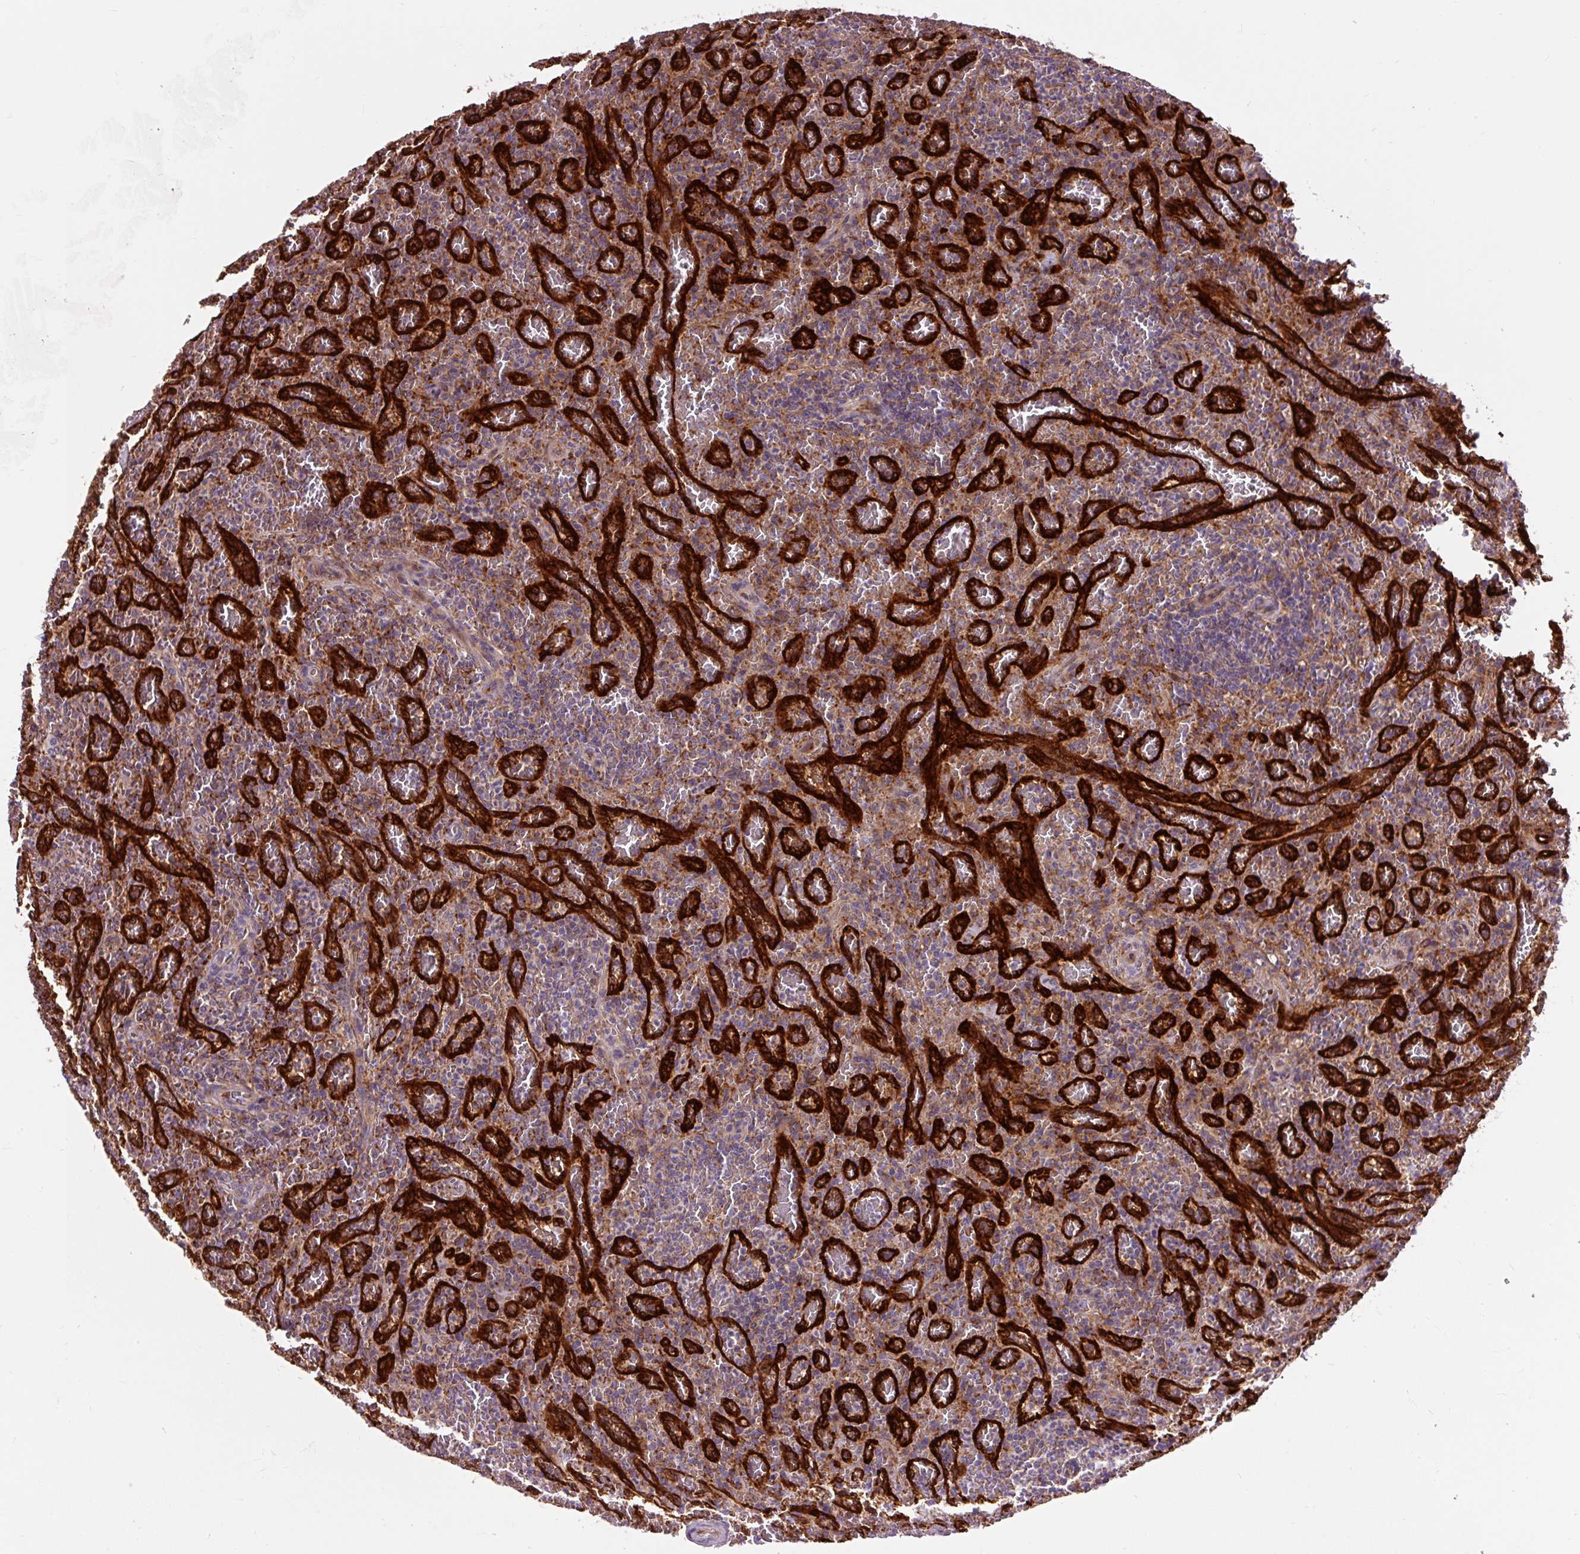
{"staining": {"intensity": "weak", "quantity": "25%-75%", "location": "cytoplasmic/membranous"}, "tissue": "lymphoma", "cell_type": "Tumor cells", "image_type": "cancer", "snomed": [{"axis": "morphology", "description": "Malignant lymphoma, non-Hodgkin's type, Low grade"}, {"axis": "topography", "description": "Spleen"}], "caption": "Low-grade malignant lymphoma, non-Hodgkin's type stained with a protein marker displays weak staining in tumor cells.", "gene": "PCDHGB3", "patient": {"sex": "female", "age": 64}}